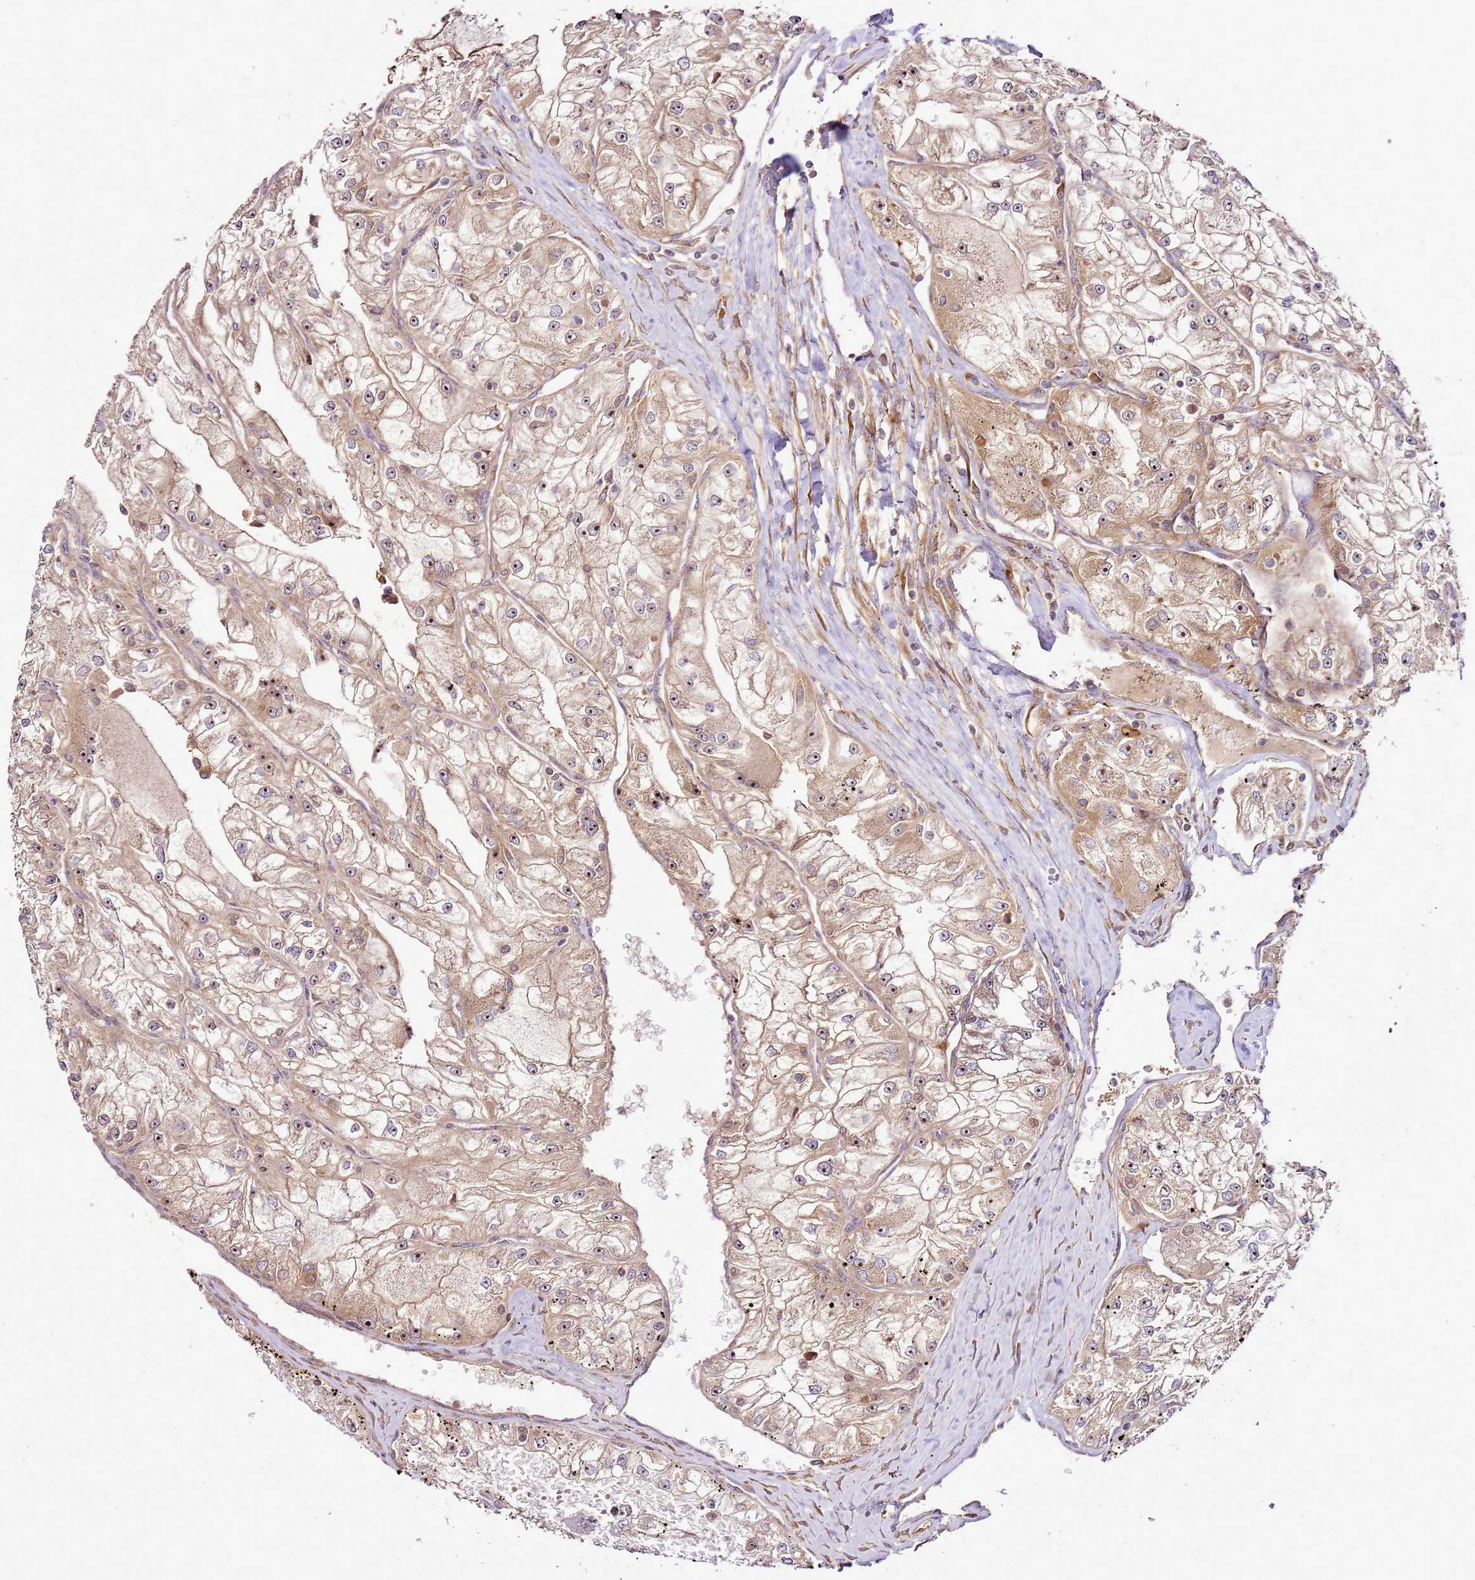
{"staining": {"intensity": "moderate", "quantity": ">75%", "location": "cytoplasmic/membranous,nuclear"}, "tissue": "renal cancer", "cell_type": "Tumor cells", "image_type": "cancer", "snomed": [{"axis": "morphology", "description": "Adenocarcinoma, NOS"}, {"axis": "topography", "description": "Kidney"}], "caption": "This histopathology image shows immunohistochemistry (IHC) staining of human renal cancer (adenocarcinoma), with medium moderate cytoplasmic/membranous and nuclear positivity in approximately >75% of tumor cells.", "gene": "RASA3", "patient": {"sex": "female", "age": 72}}